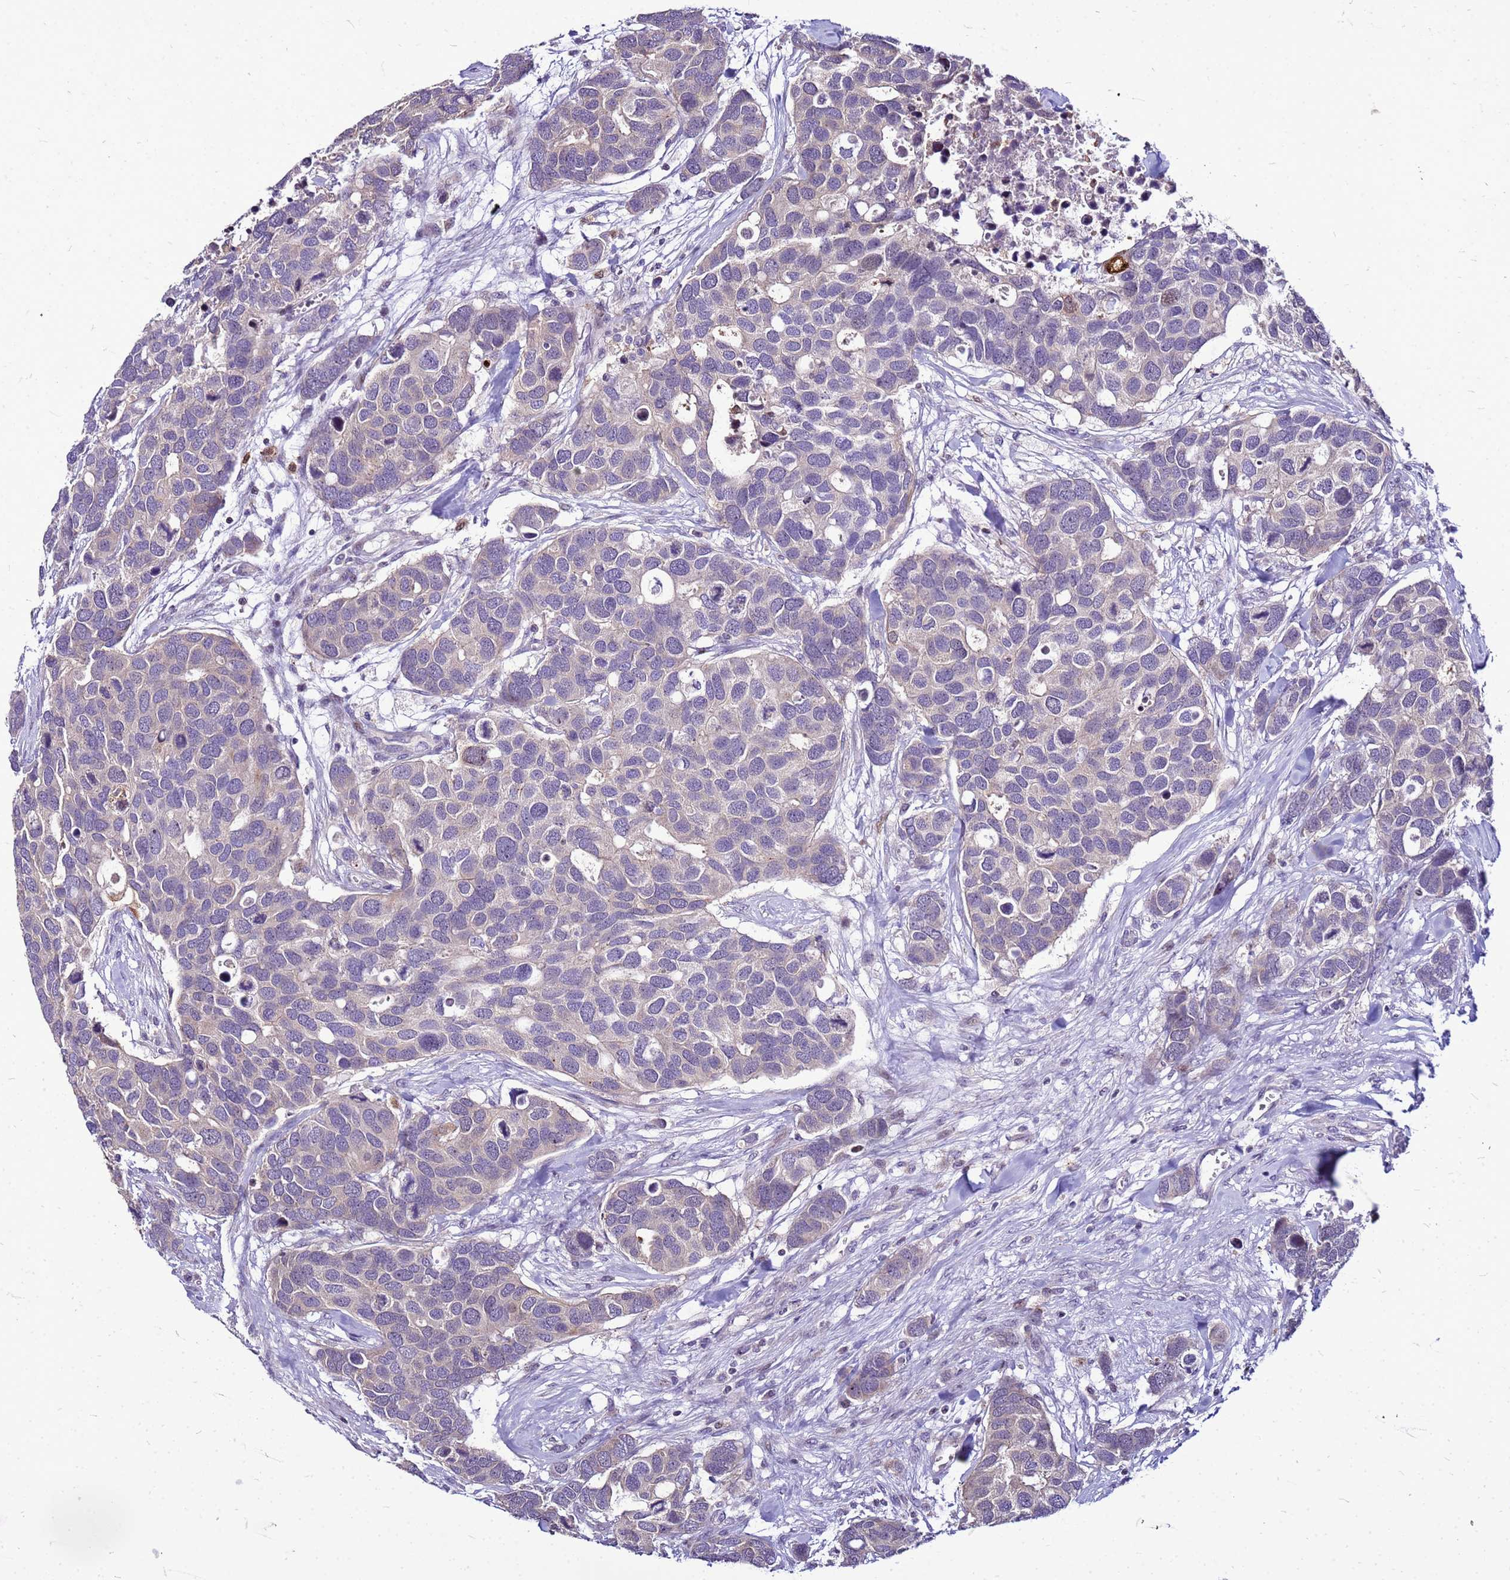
{"staining": {"intensity": "negative", "quantity": "none", "location": "none"}, "tissue": "breast cancer", "cell_type": "Tumor cells", "image_type": "cancer", "snomed": [{"axis": "morphology", "description": "Duct carcinoma"}, {"axis": "topography", "description": "Breast"}], "caption": "IHC histopathology image of human breast cancer (infiltrating ductal carcinoma) stained for a protein (brown), which exhibits no staining in tumor cells.", "gene": "VPS4B", "patient": {"sex": "female", "age": 83}}